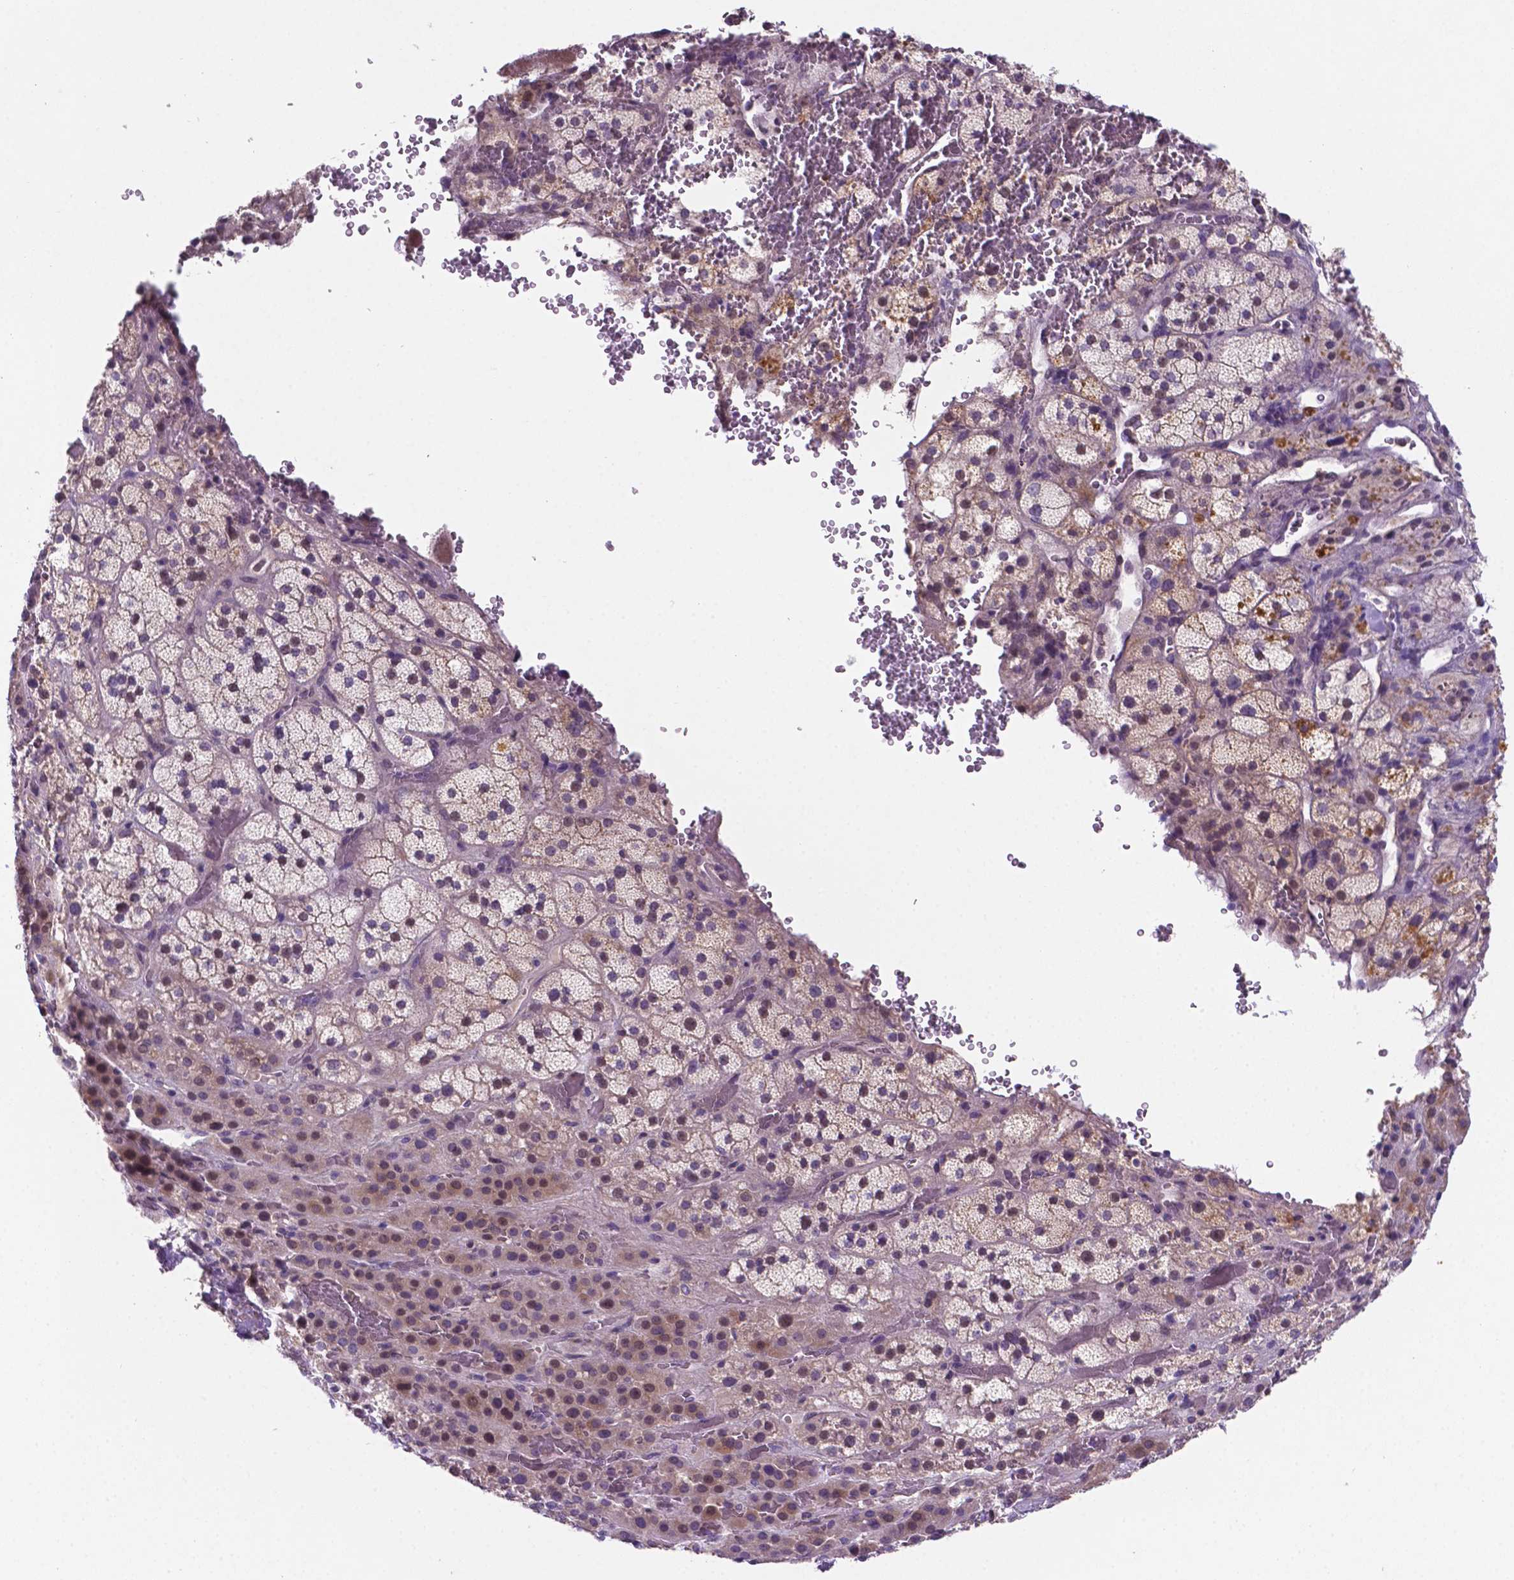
{"staining": {"intensity": "moderate", "quantity": "25%-75%", "location": "cytoplasmic/membranous,nuclear"}, "tissue": "adrenal gland", "cell_type": "Glandular cells", "image_type": "normal", "snomed": [{"axis": "morphology", "description": "Normal tissue, NOS"}, {"axis": "topography", "description": "Adrenal gland"}], "caption": "An image of human adrenal gland stained for a protein displays moderate cytoplasmic/membranous,nuclear brown staining in glandular cells. (Brightfield microscopy of DAB IHC at high magnification).", "gene": "TM4SF20", "patient": {"sex": "male", "age": 57}}